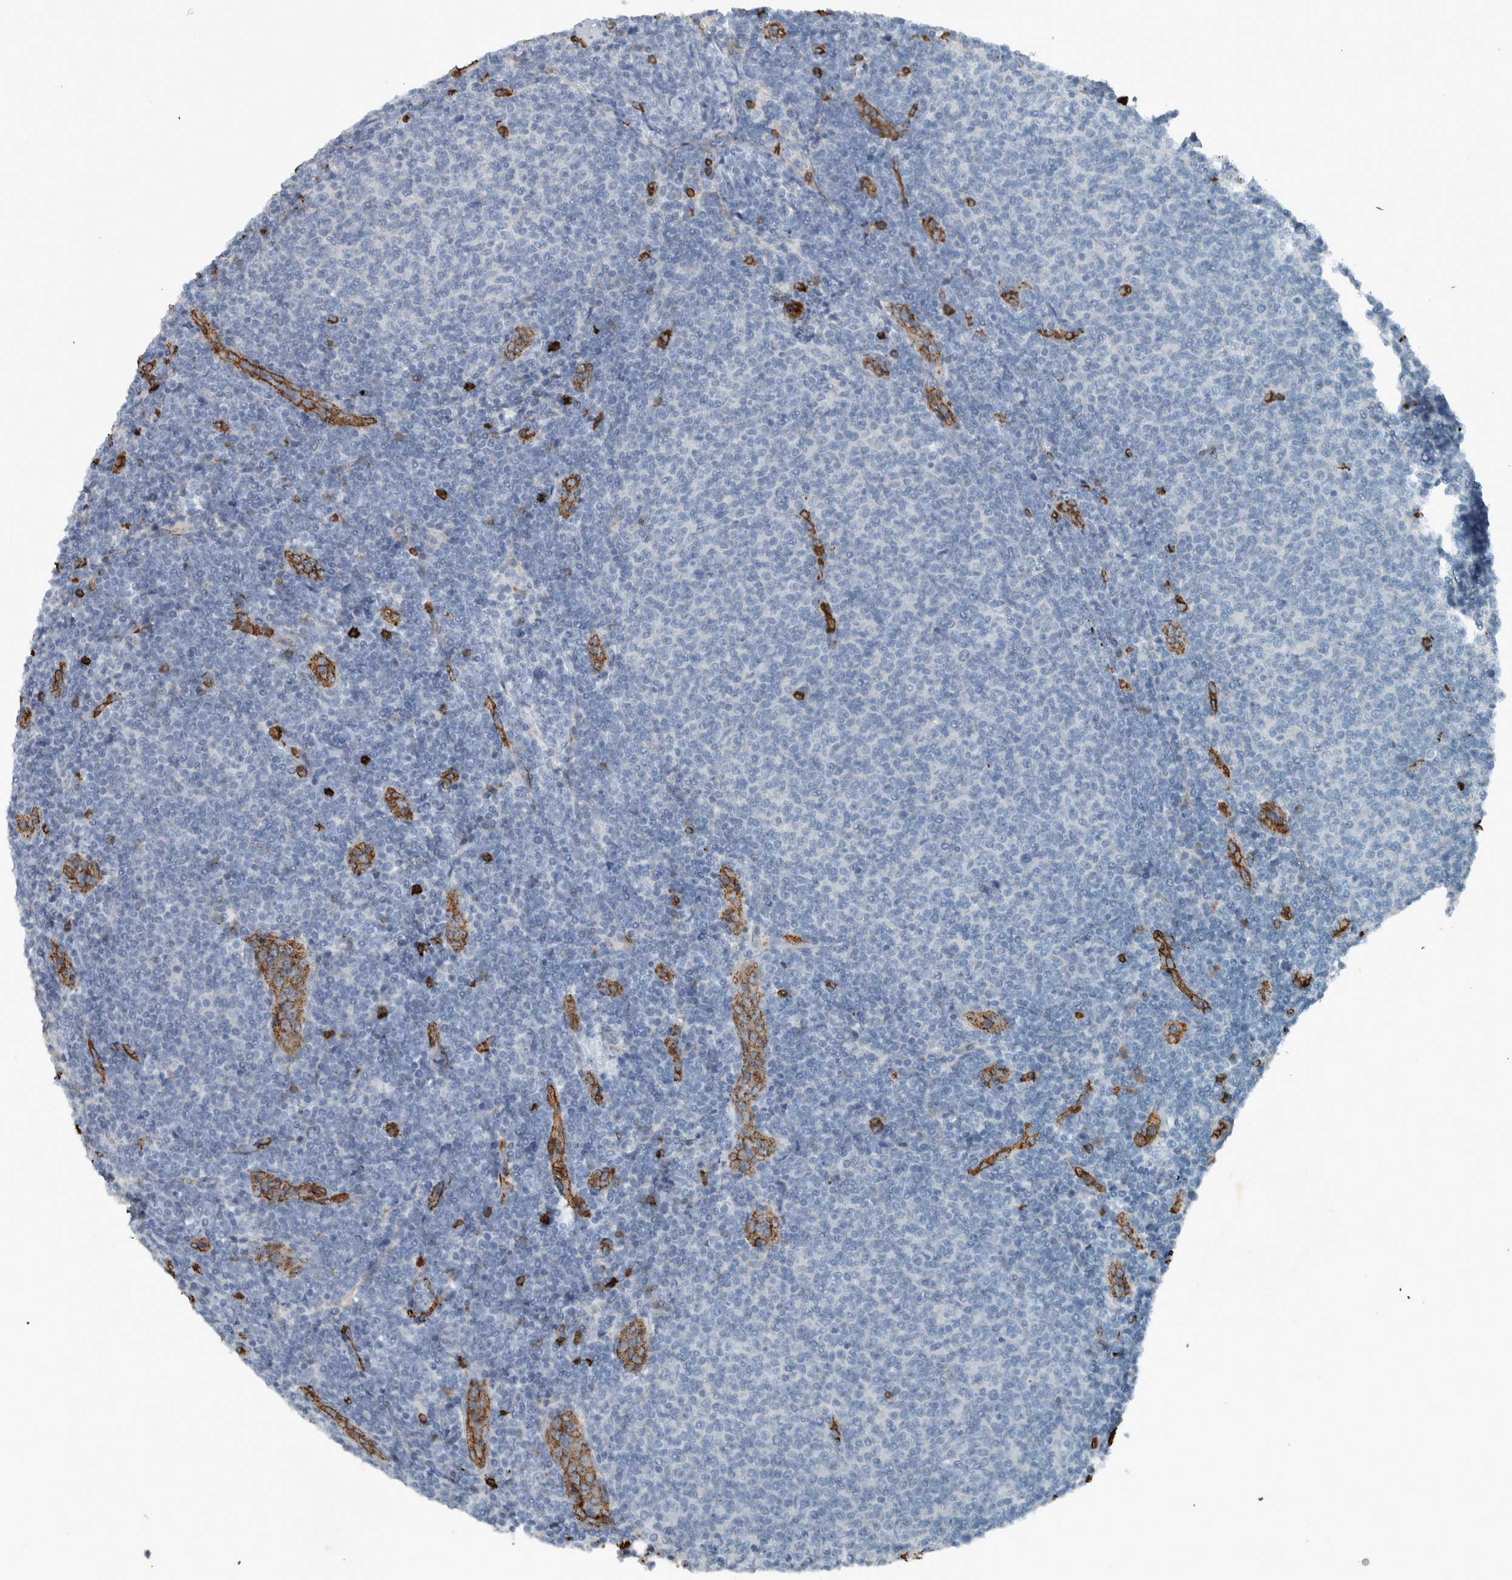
{"staining": {"intensity": "negative", "quantity": "none", "location": "none"}, "tissue": "lymphoma", "cell_type": "Tumor cells", "image_type": "cancer", "snomed": [{"axis": "morphology", "description": "Malignant lymphoma, non-Hodgkin's type, Low grade"}, {"axis": "topography", "description": "Lymph node"}], "caption": "A histopathology image of malignant lymphoma, non-Hodgkin's type (low-grade) stained for a protein displays no brown staining in tumor cells.", "gene": "LBP", "patient": {"sex": "male", "age": 66}}